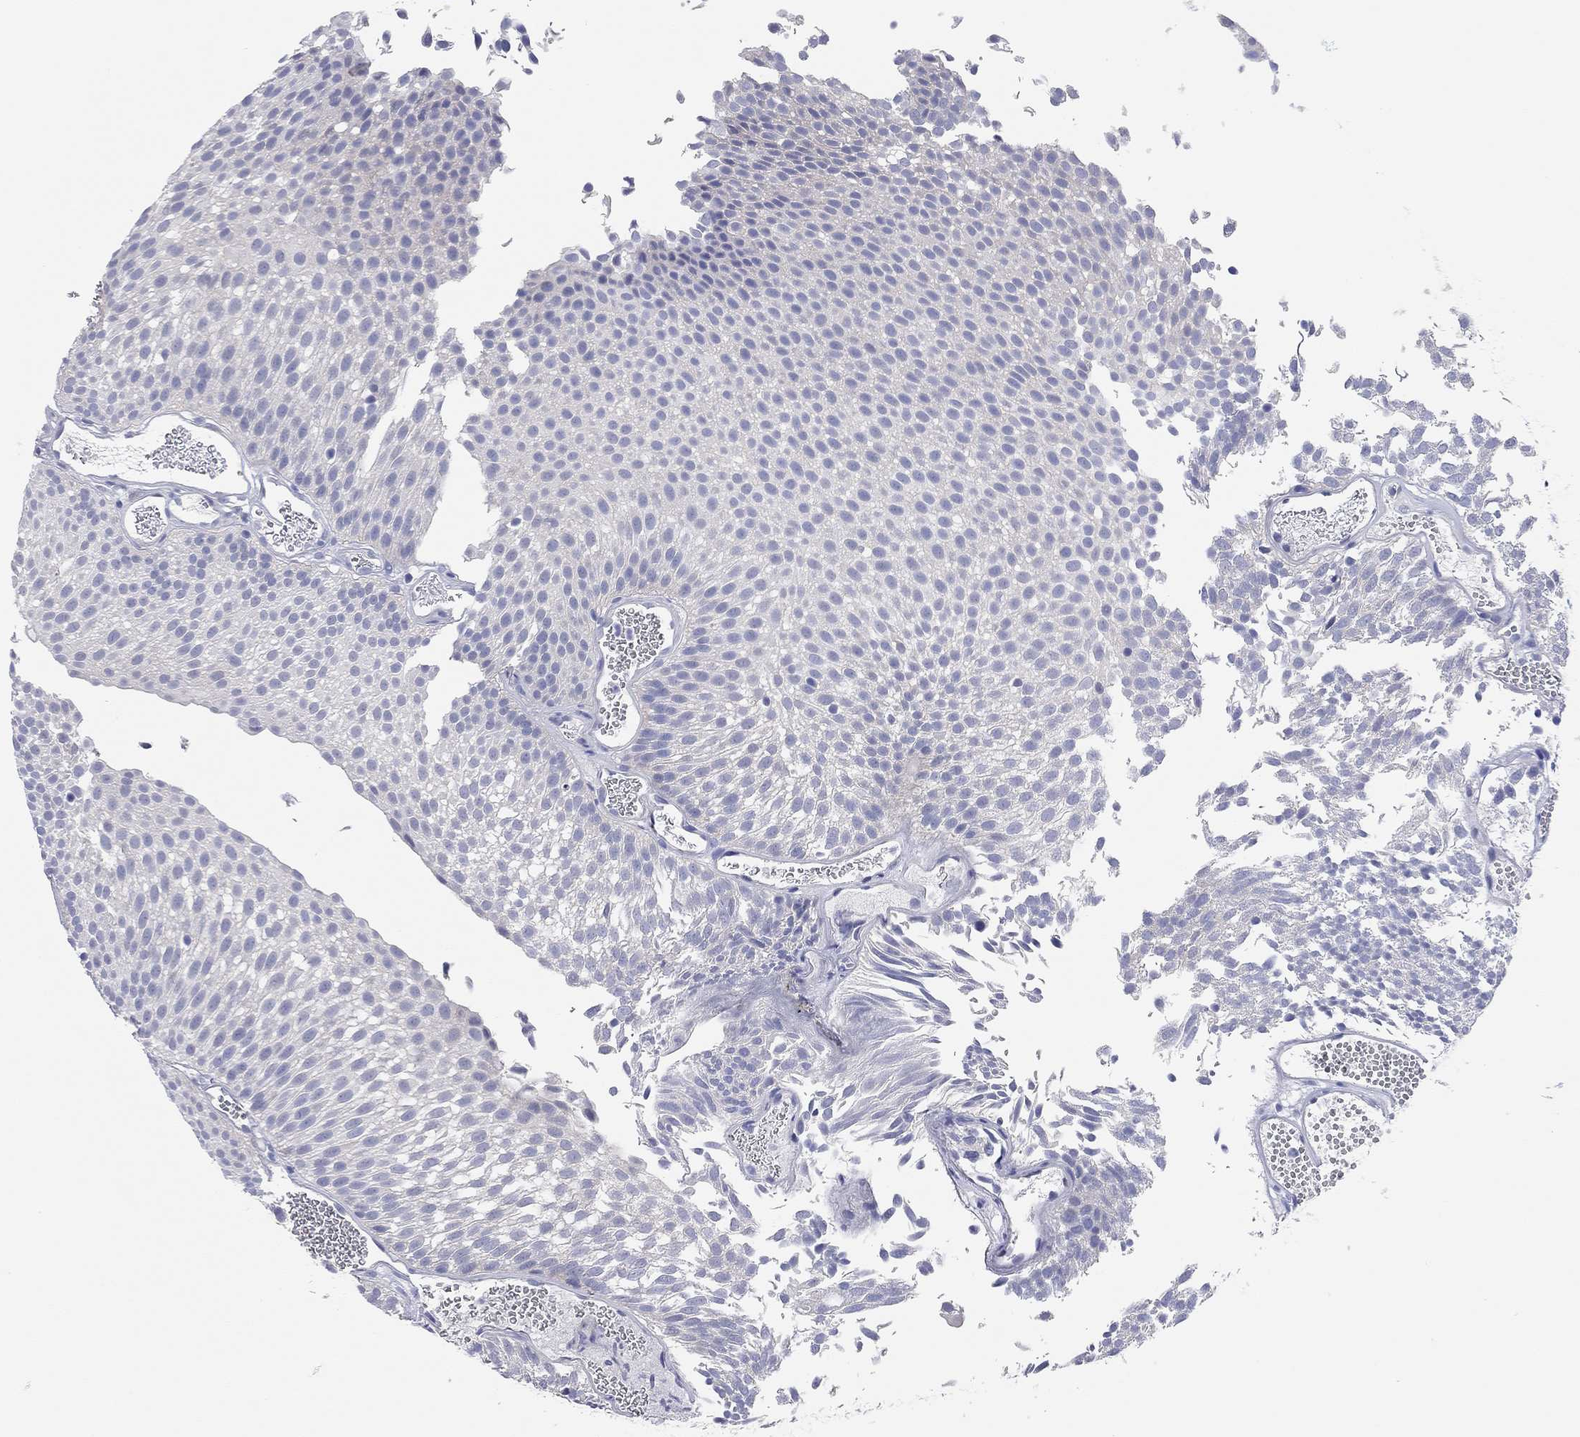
{"staining": {"intensity": "negative", "quantity": "none", "location": "none"}, "tissue": "urothelial cancer", "cell_type": "Tumor cells", "image_type": "cancer", "snomed": [{"axis": "morphology", "description": "Urothelial carcinoma, Low grade"}, {"axis": "topography", "description": "Urinary bladder"}], "caption": "IHC micrograph of low-grade urothelial carcinoma stained for a protein (brown), which reveals no staining in tumor cells.", "gene": "TMEM221", "patient": {"sex": "male", "age": 52}}